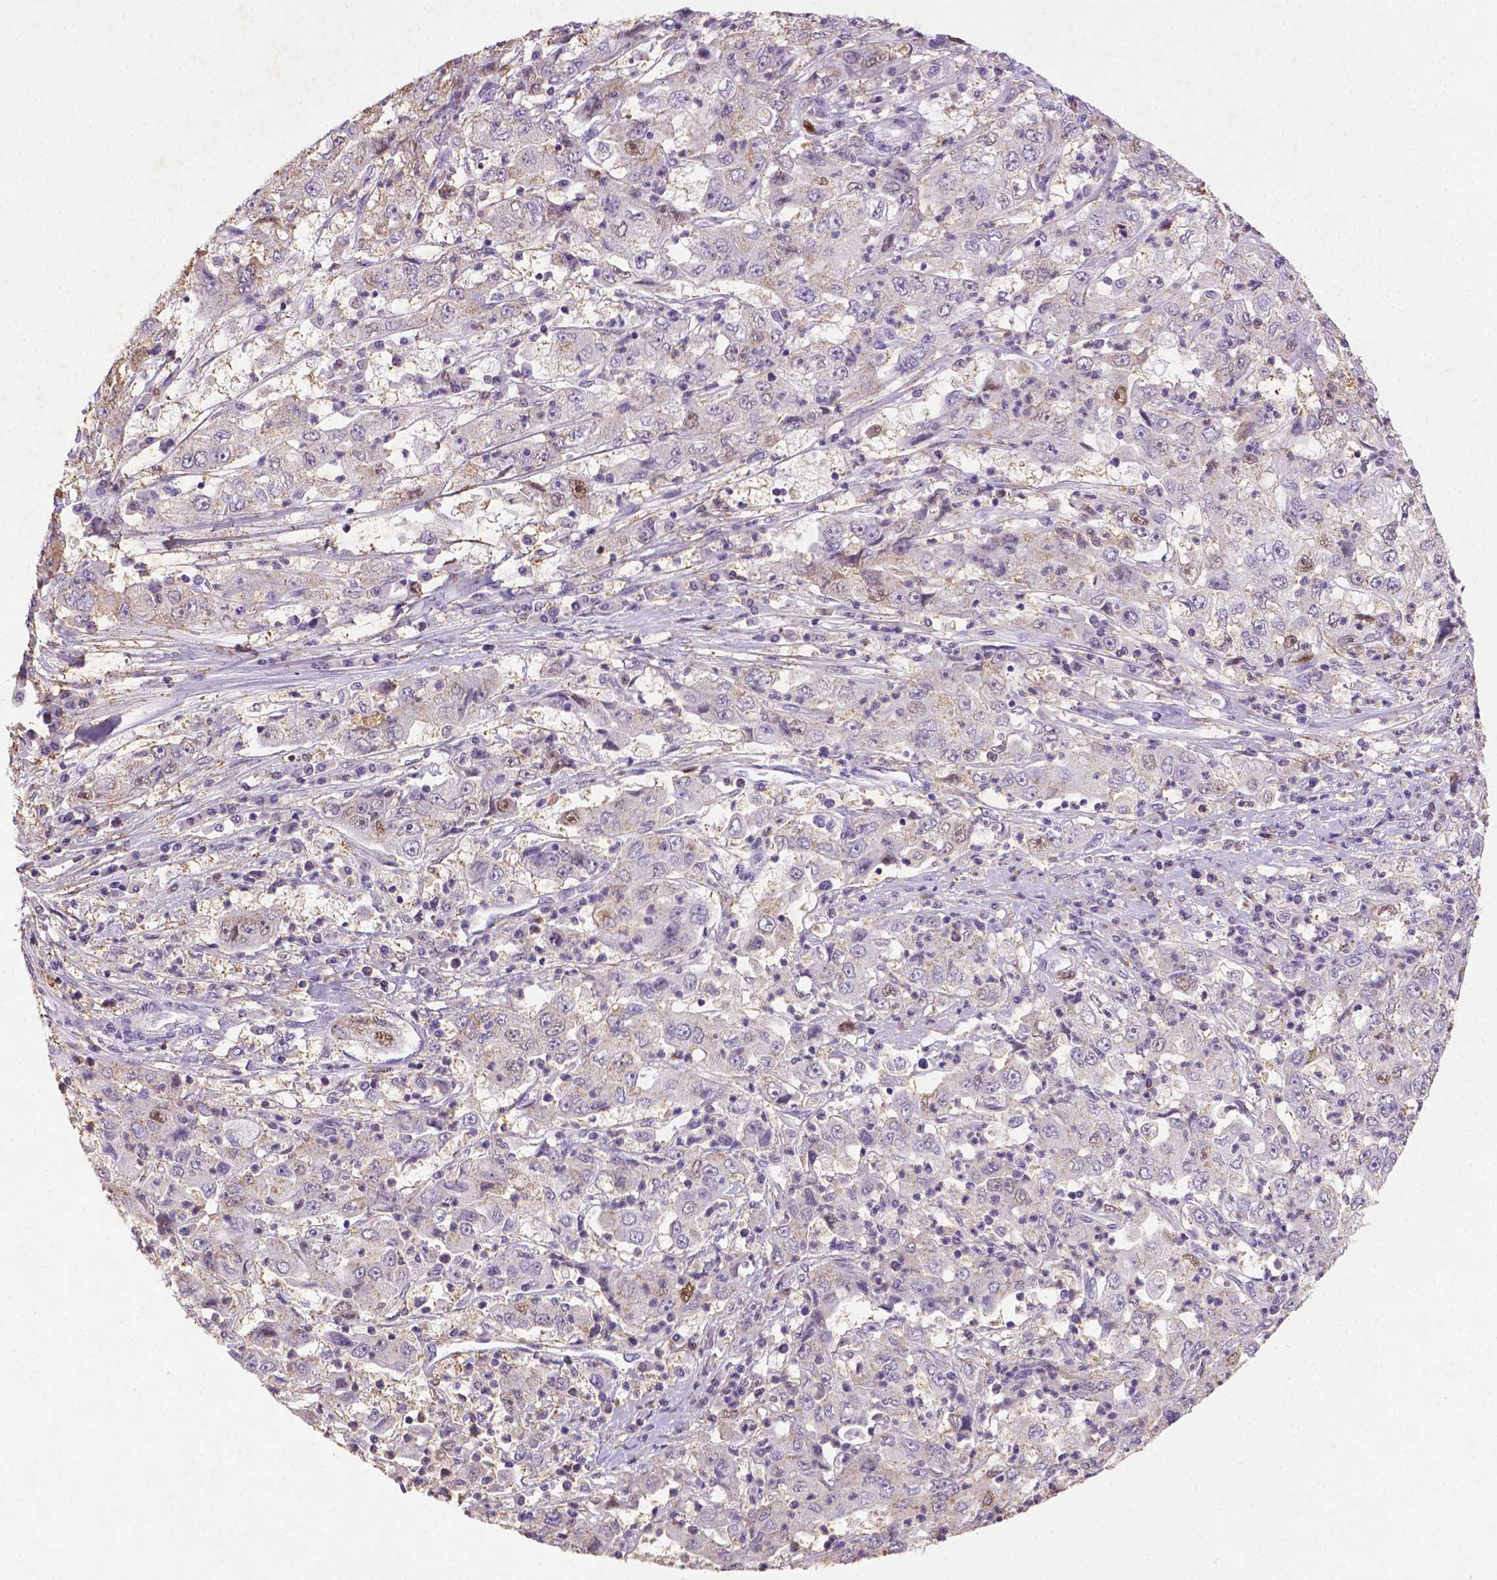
{"staining": {"intensity": "negative", "quantity": "none", "location": "none"}, "tissue": "cervical cancer", "cell_type": "Tumor cells", "image_type": "cancer", "snomed": [{"axis": "morphology", "description": "Squamous cell carcinoma, NOS"}, {"axis": "topography", "description": "Cervix"}], "caption": "Photomicrograph shows no significant protein expression in tumor cells of cervical cancer (squamous cell carcinoma).", "gene": "CDKN1A", "patient": {"sex": "female", "age": 36}}